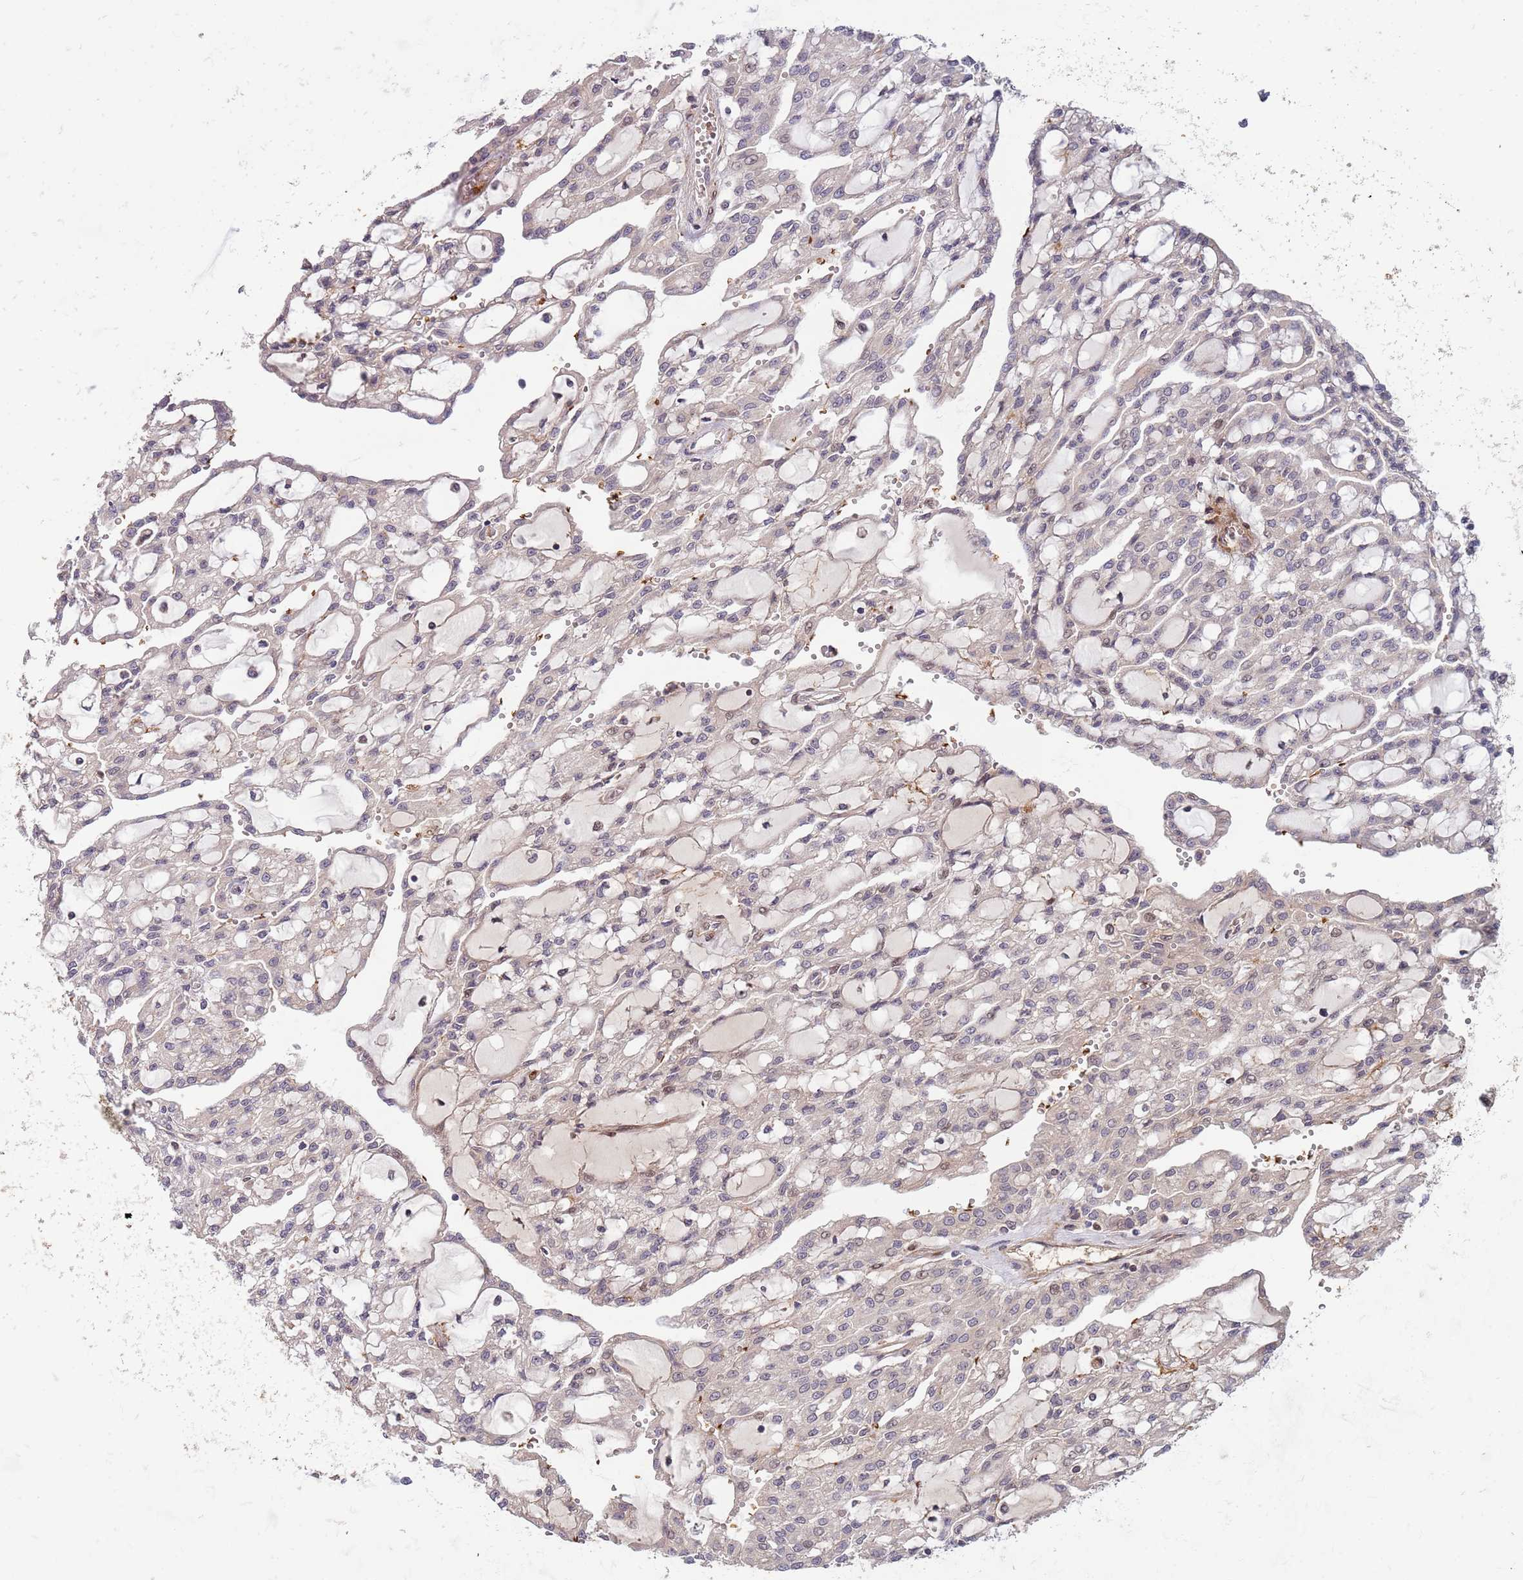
{"staining": {"intensity": "weak", "quantity": "<25%", "location": "nuclear"}, "tissue": "renal cancer", "cell_type": "Tumor cells", "image_type": "cancer", "snomed": [{"axis": "morphology", "description": "Adenocarcinoma, NOS"}, {"axis": "topography", "description": "Kidney"}], "caption": "IHC of human renal adenocarcinoma displays no staining in tumor cells.", "gene": "NT5DC4", "patient": {"sex": "male", "age": 63}}